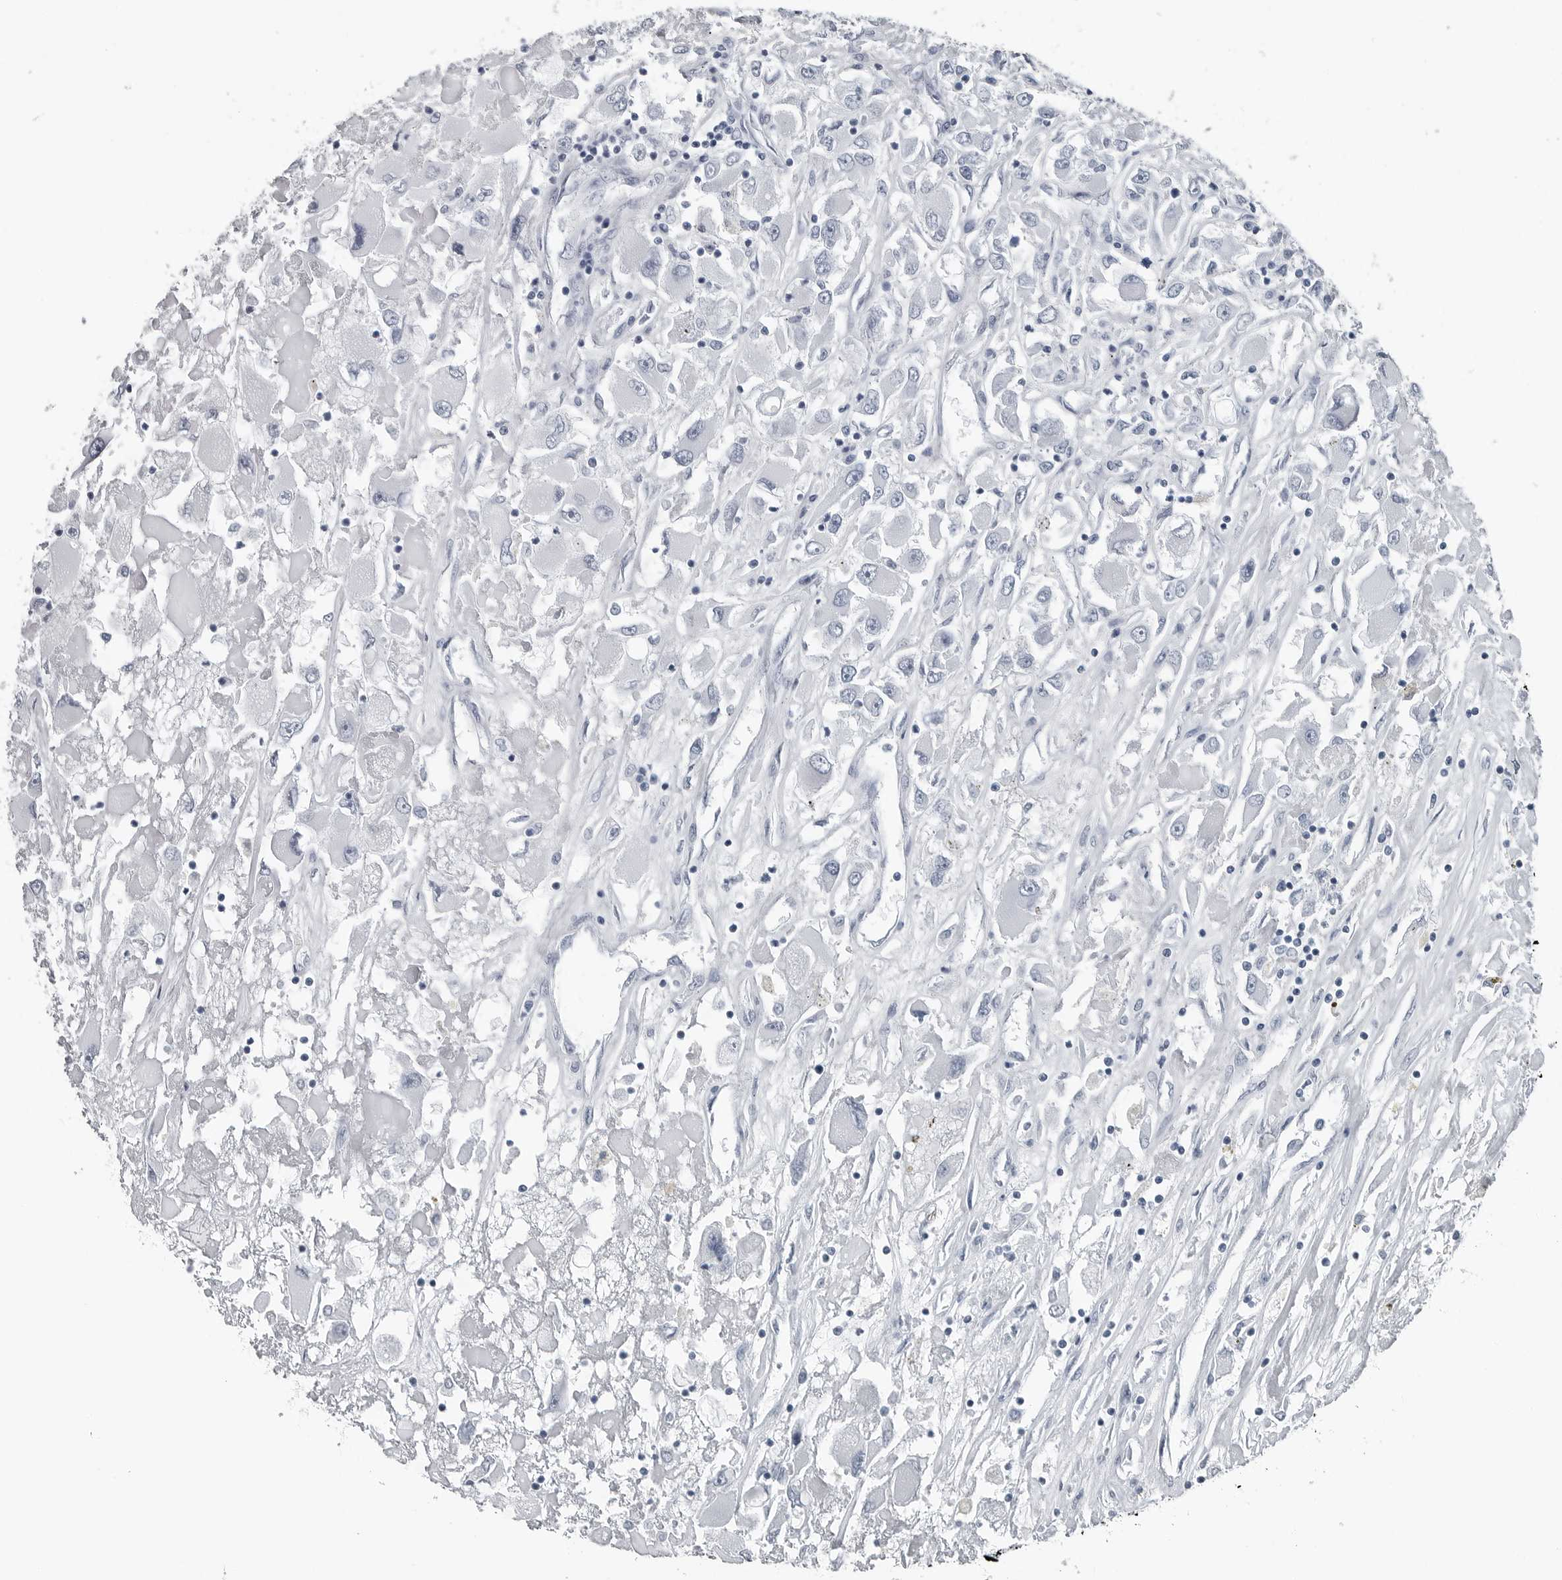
{"staining": {"intensity": "negative", "quantity": "none", "location": "none"}, "tissue": "renal cancer", "cell_type": "Tumor cells", "image_type": "cancer", "snomed": [{"axis": "morphology", "description": "Adenocarcinoma, NOS"}, {"axis": "topography", "description": "Kidney"}], "caption": "Immunohistochemistry (IHC) photomicrograph of human renal cancer stained for a protein (brown), which exhibits no expression in tumor cells.", "gene": "SPINK1", "patient": {"sex": "female", "age": 52}}